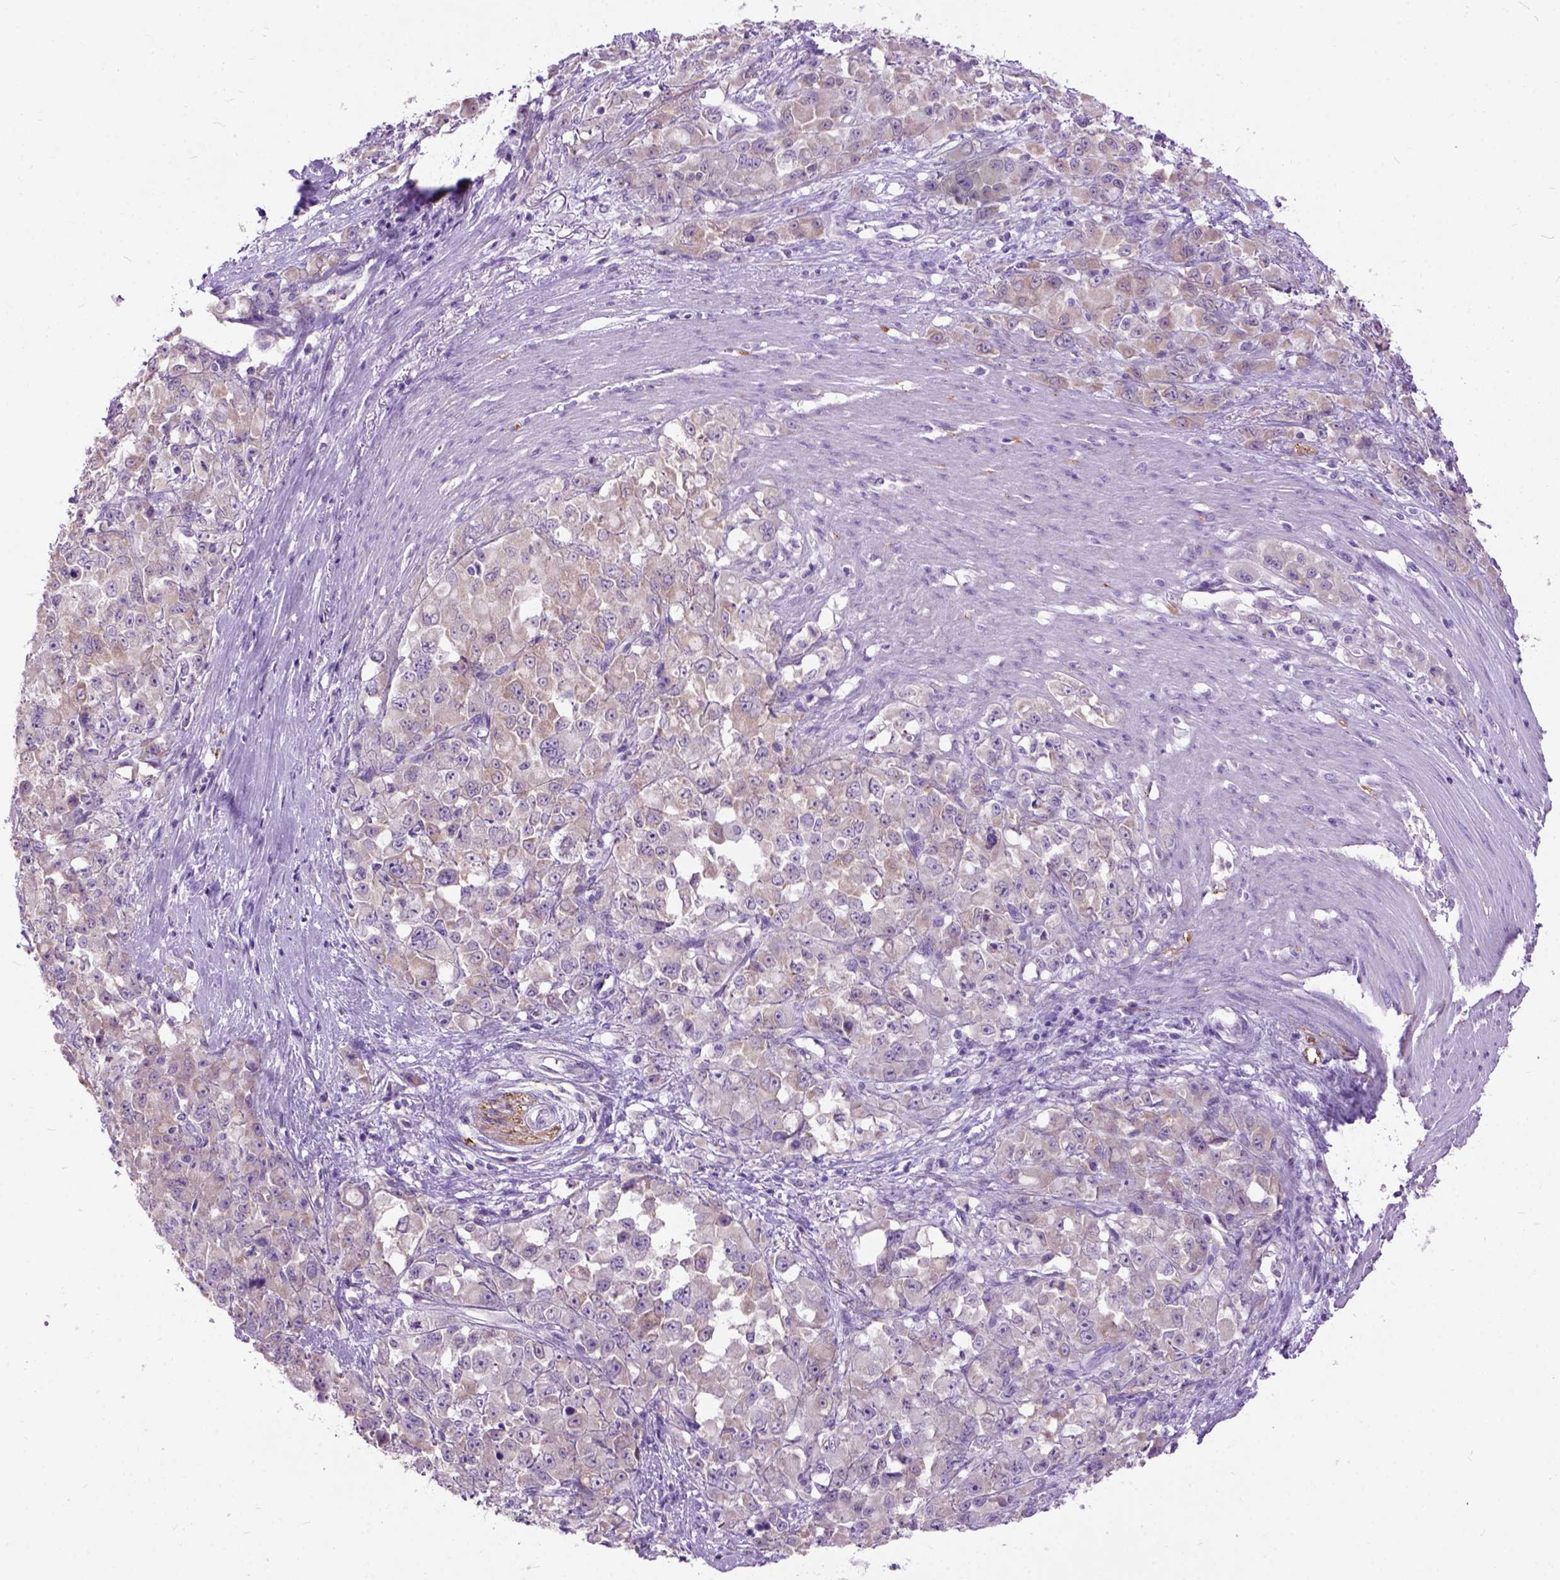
{"staining": {"intensity": "weak", "quantity": "25%-75%", "location": "cytoplasmic/membranous"}, "tissue": "stomach cancer", "cell_type": "Tumor cells", "image_type": "cancer", "snomed": [{"axis": "morphology", "description": "Adenocarcinoma, NOS"}, {"axis": "topography", "description": "Stomach"}], "caption": "Approximately 25%-75% of tumor cells in human stomach adenocarcinoma demonstrate weak cytoplasmic/membranous protein expression as visualized by brown immunohistochemical staining.", "gene": "MAPT", "patient": {"sex": "female", "age": 76}}